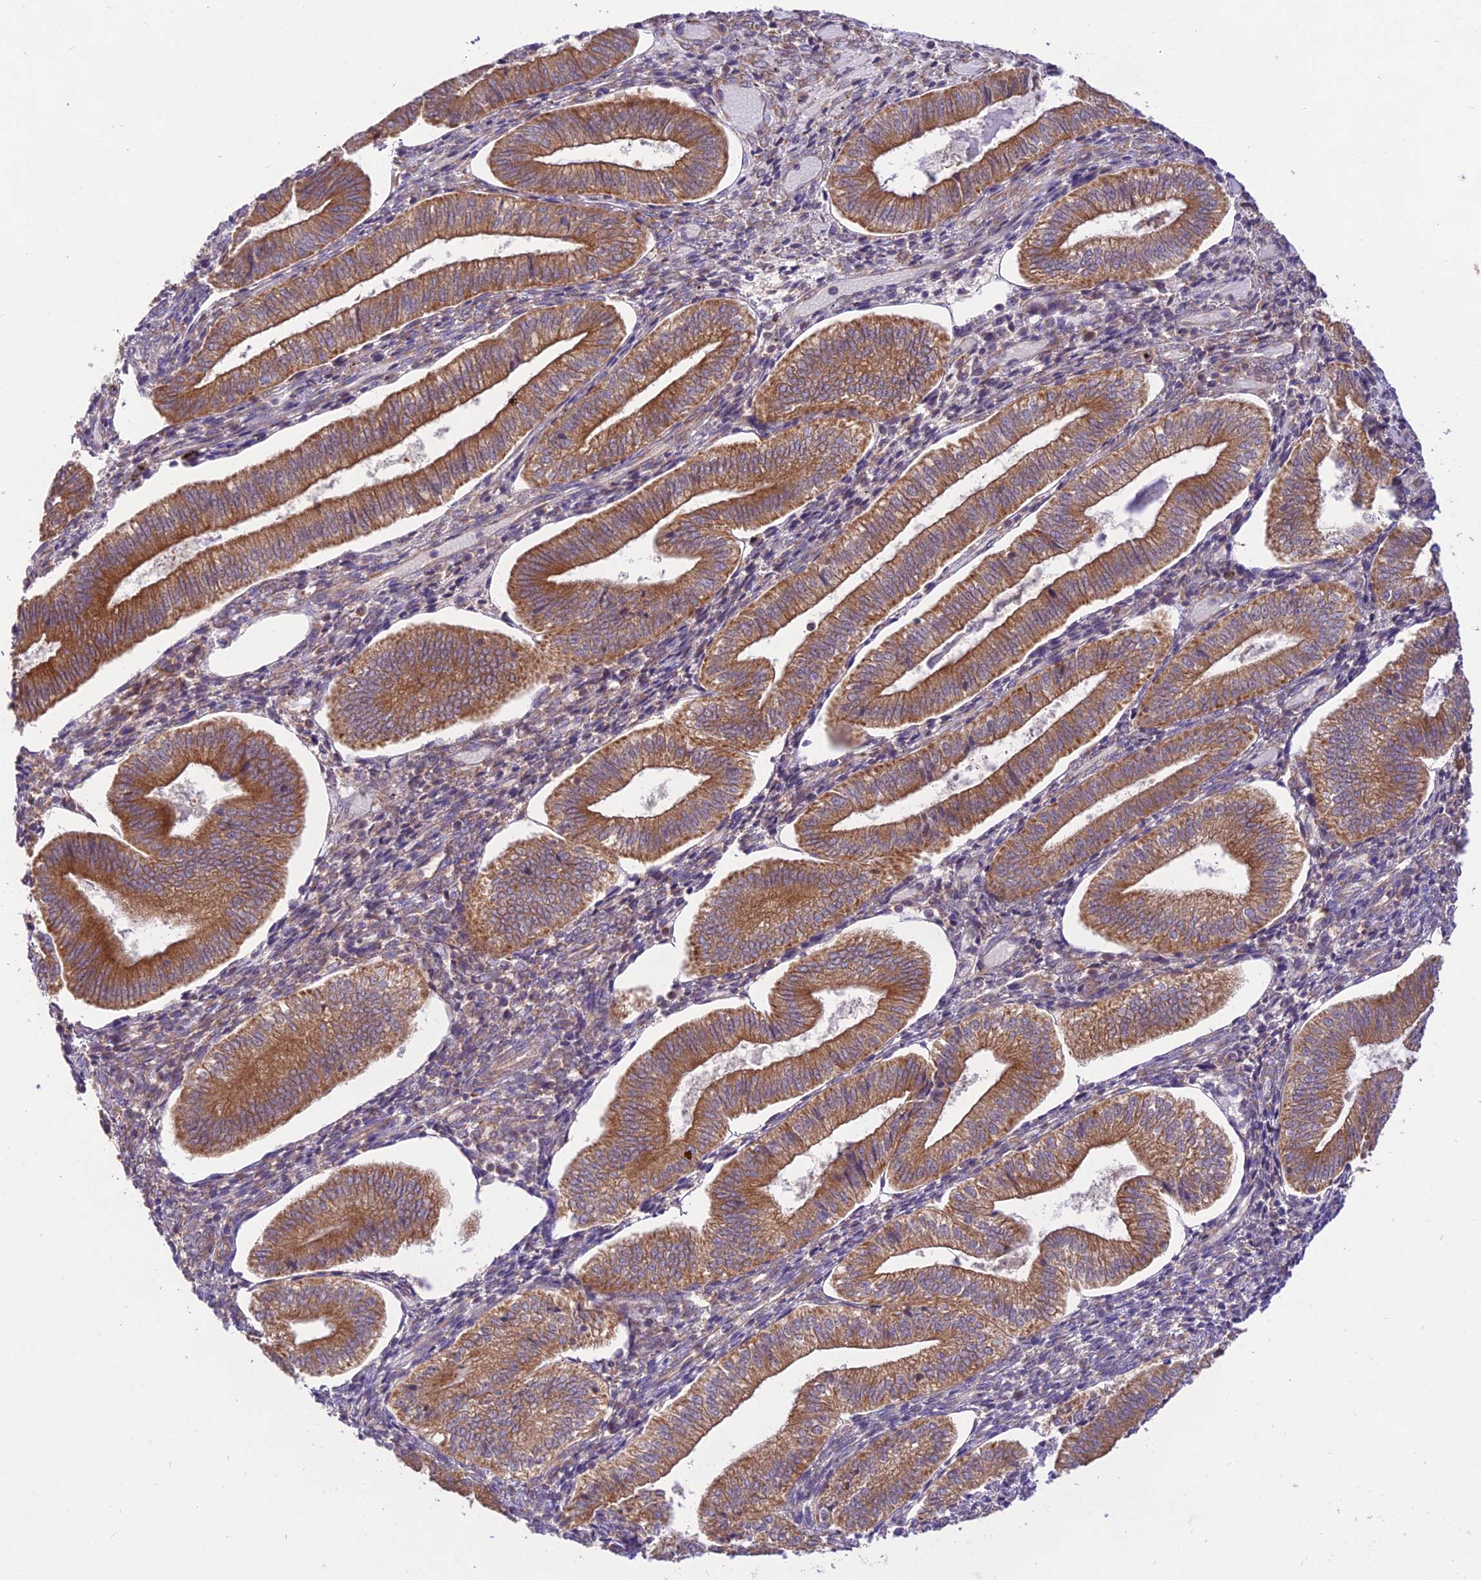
{"staining": {"intensity": "moderate", "quantity": "25%-75%", "location": "cytoplasmic/membranous"}, "tissue": "endometrium", "cell_type": "Cells in endometrial stroma", "image_type": "normal", "snomed": [{"axis": "morphology", "description": "Normal tissue, NOS"}, {"axis": "topography", "description": "Endometrium"}], "caption": "Immunohistochemical staining of benign endometrium exhibits medium levels of moderate cytoplasmic/membranous staining in approximately 25%-75% of cells in endometrial stroma. The protein is stained brown, and the nuclei are stained in blue (DAB IHC with brightfield microscopy, high magnification).", "gene": "TMEM259", "patient": {"sex": "female", "age": 34}}